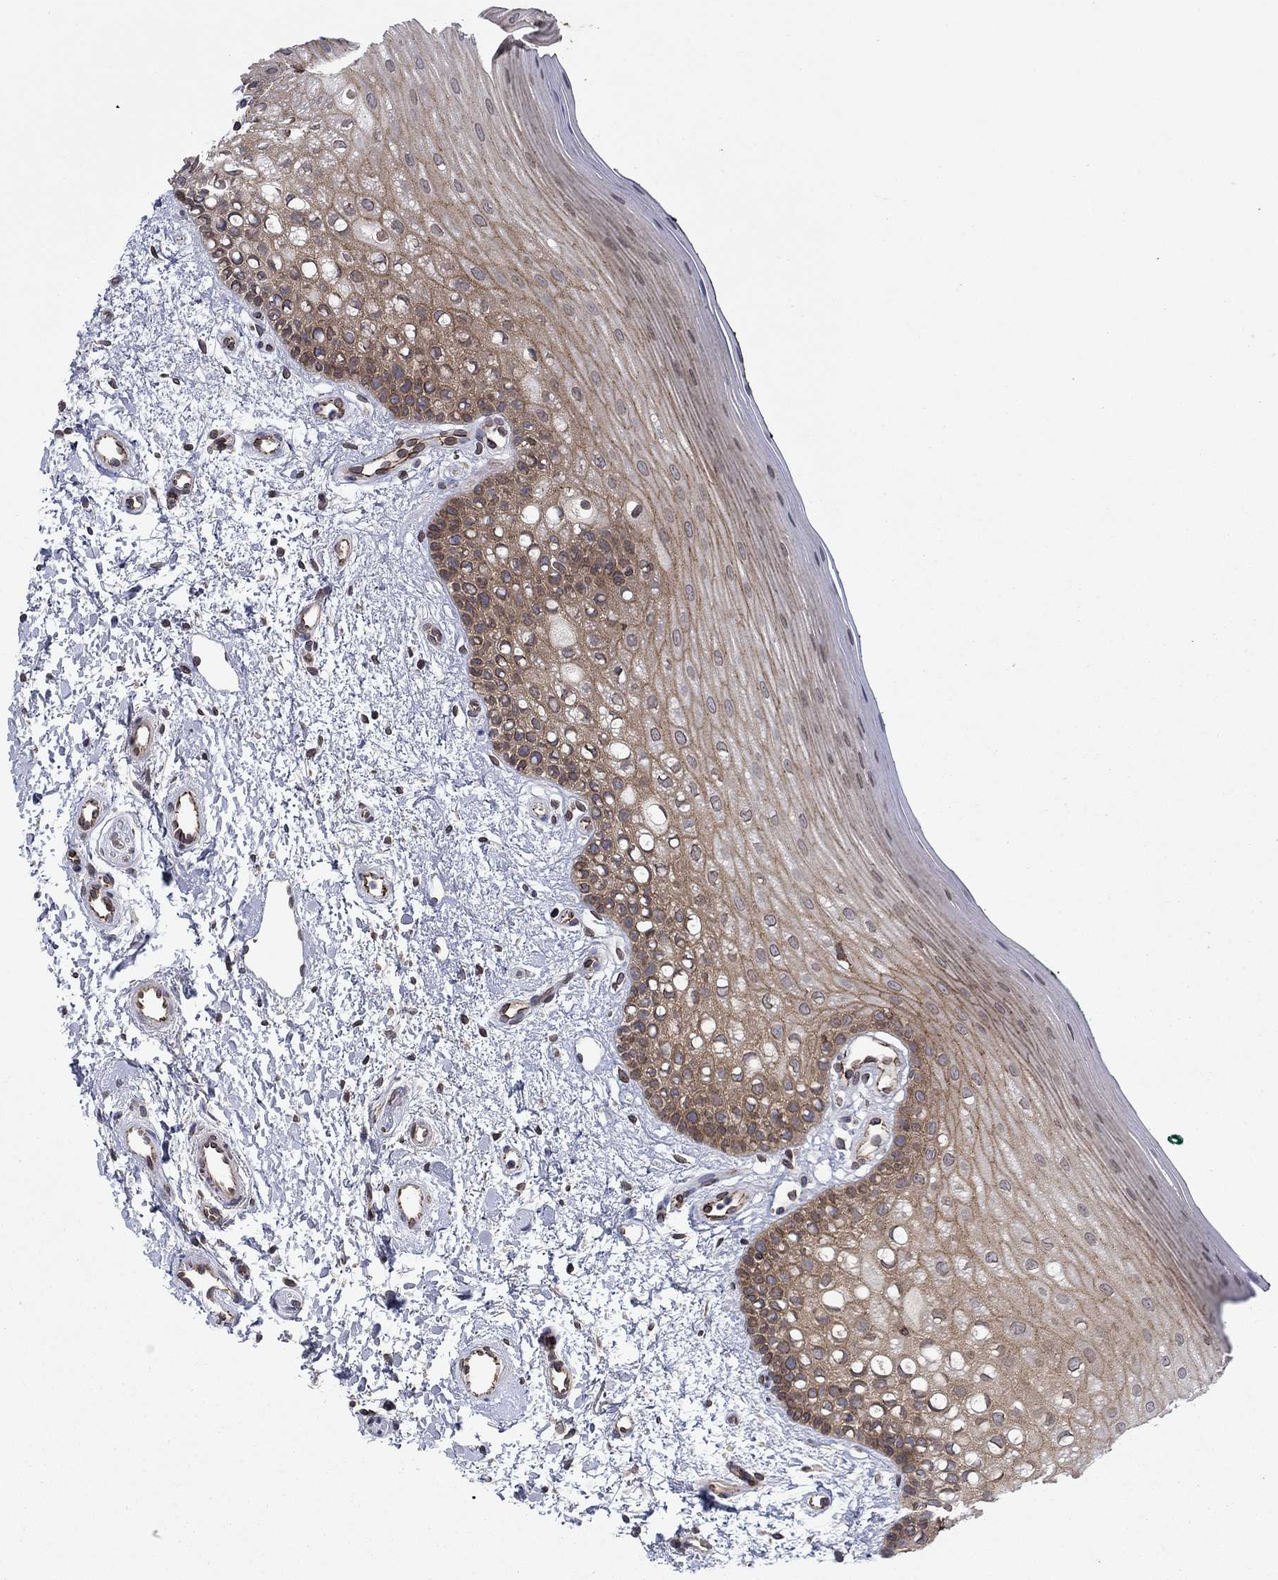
{"staining": {"intensity": "moderate", "quantity": ">75%", "location": "cytoplasmic/membranous"}, "tissue": "oral mucosa", "cell_type": "Squamous epithelial cells", "image_type": "normal", "snomed": [{"axis": "morphology", "description": "Normal tissue, NOS"}, {"axis": "topography", "description": "Oral tissue"}], "caption": "Protein staining by IHC exhibits moderate cytoplasmic/membranous positivity in about >75% of squamous epithelial cells in normal oral mucosa. Nuclei are stained in blue.", "gene": "EMC9", "patient": {"sex": "female", "age": 78}}